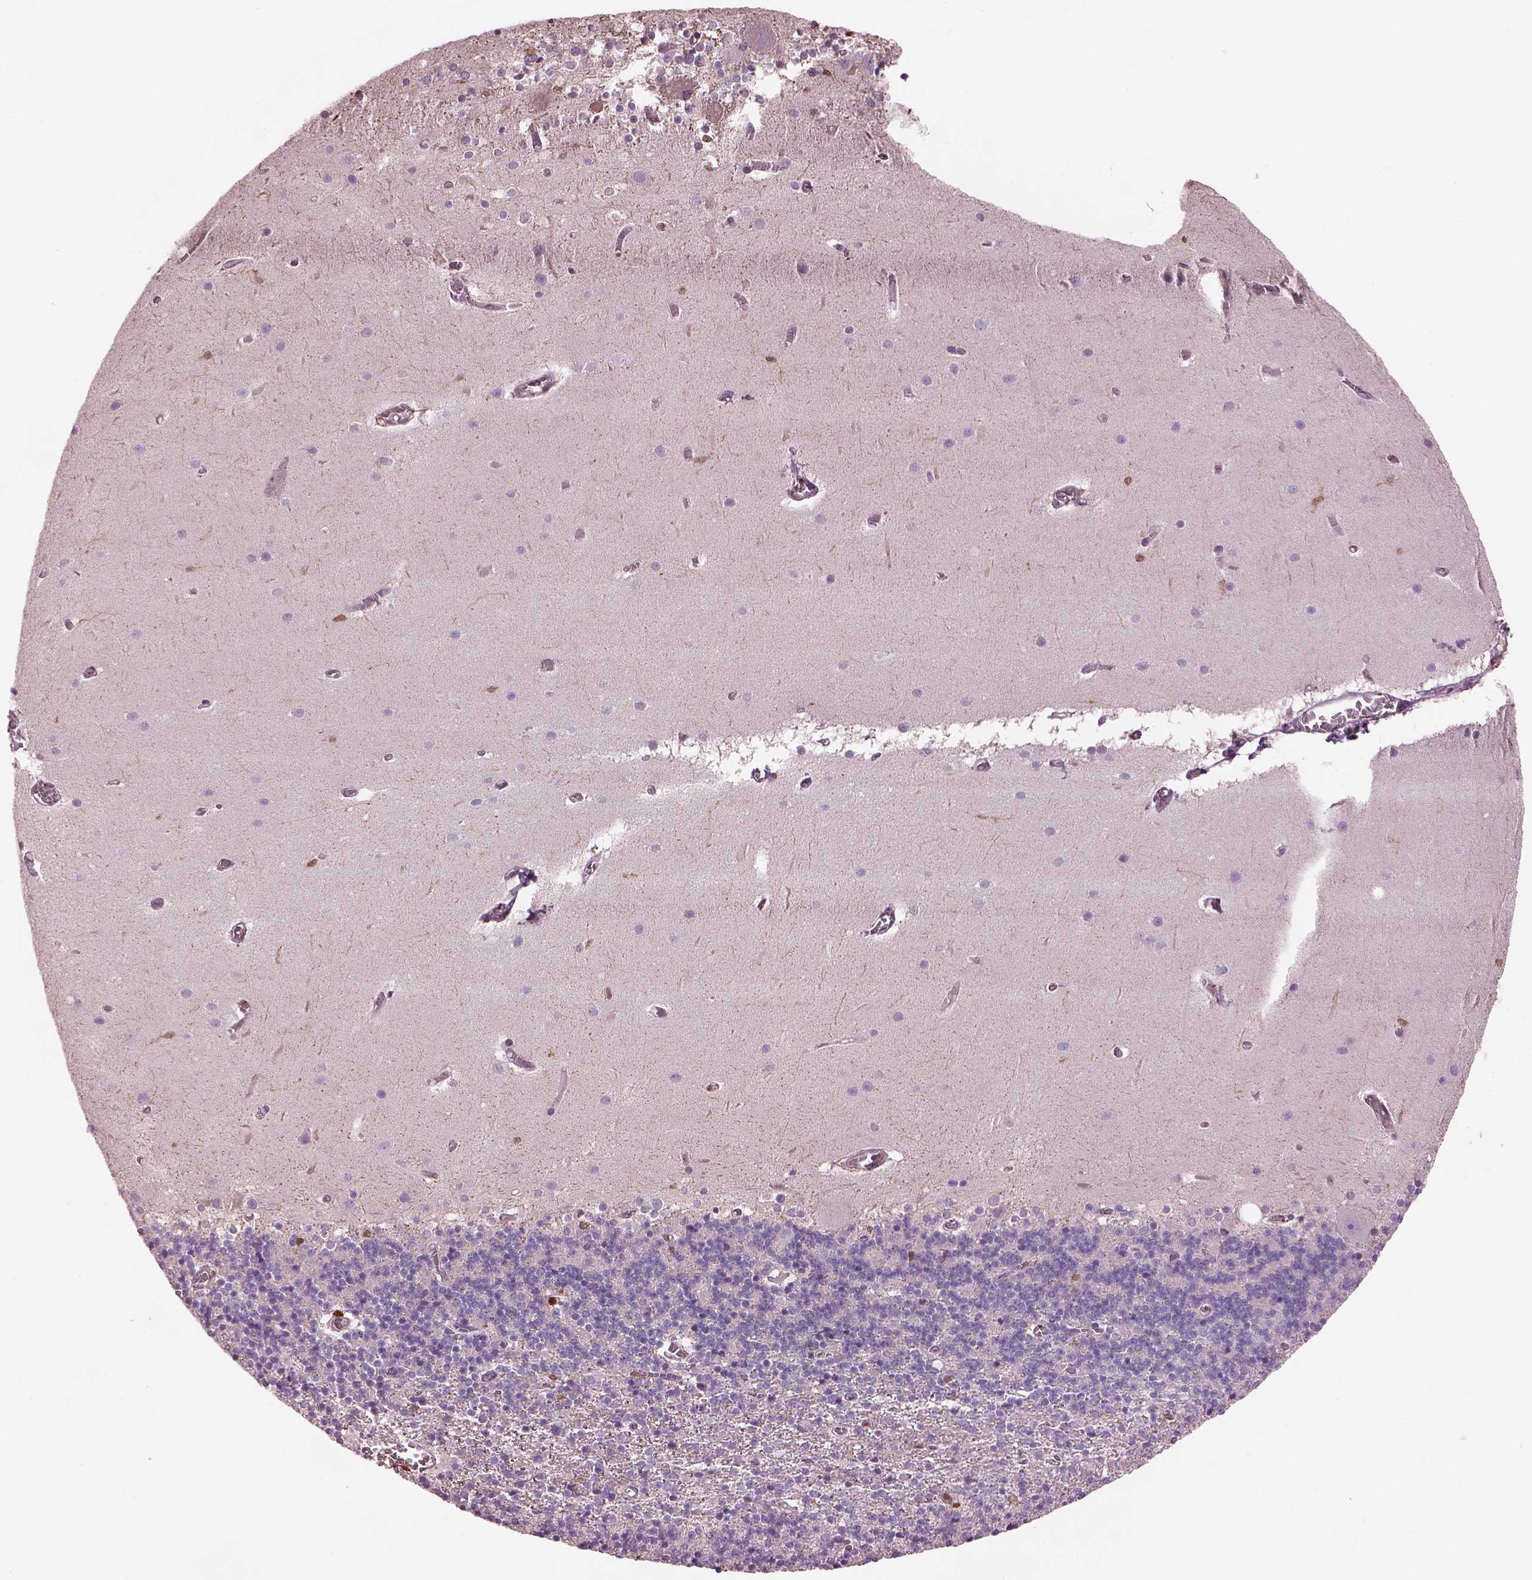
{"staining": {"intensity": "negative", "quantity": "none", "location": "none"}, "tissue": "cerebellum", "cell_type": "Cells in granular layer", "image_type": "normal", "snomed": [{"axis": "morphology", "description": "Normal tissue, NOS"}, {"axis": "topography", "description": "Cerebellum"}], "caption": "Immunohistochemistry histopathology image of benign human cerebellum stained for a protein (brown), which reveals no staining in cells in granular layer.", "gene": "IL31RA", "patient": {"sex": "male", "age": 70}}